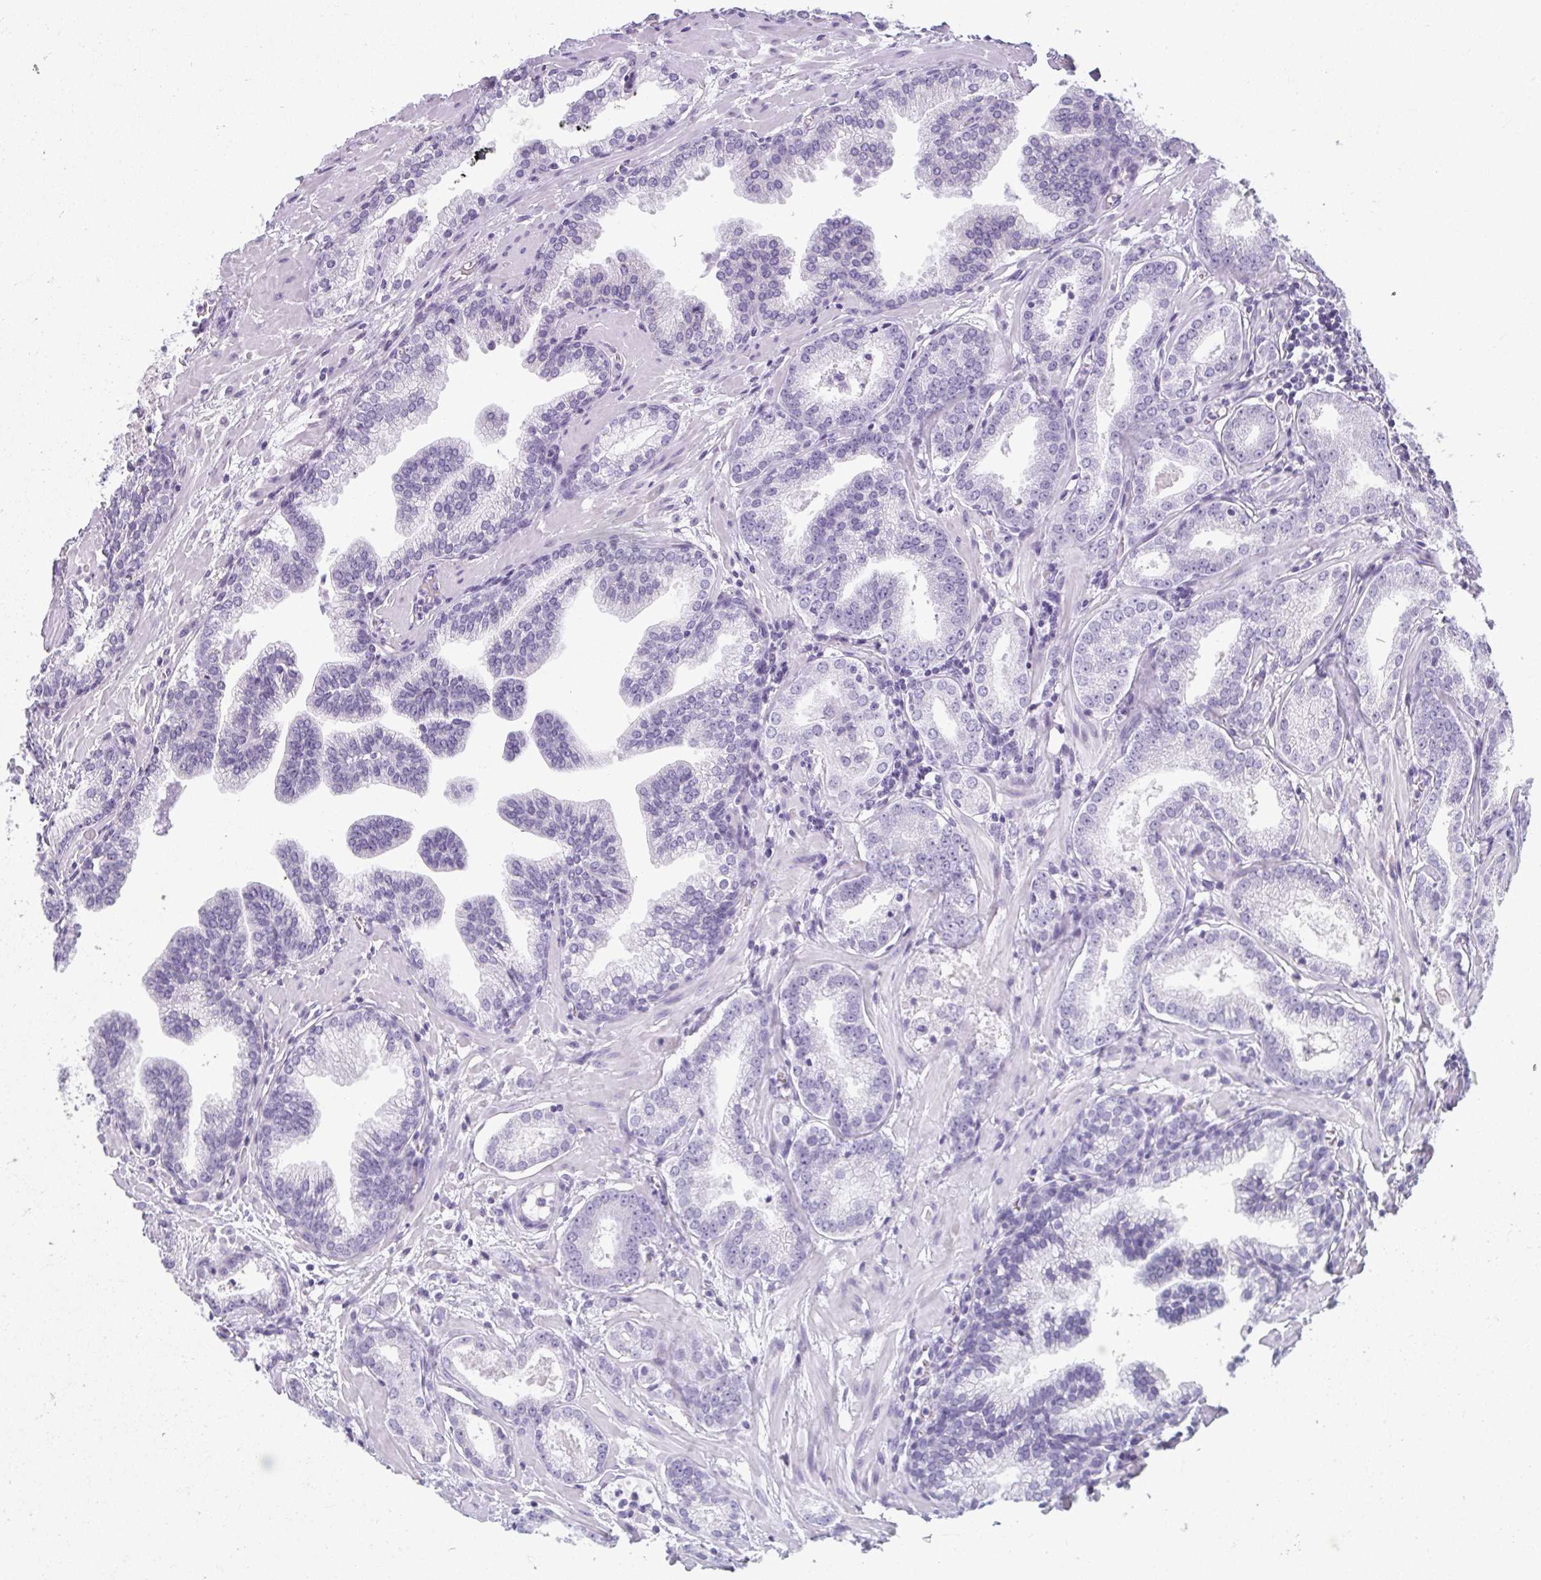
{"staining": {"intensity": "negative", "quantity": "none", "location": "none"}, "tissue": "prostate cancer", "cell_type": "Tumor cells", "image_type": "cancer", "snomed": [{"axis": "morphology", "description": "Adenocarcinoma, Low grade"}, {"axis": "topography", "description": "Prostate"}], "caption": "Immunohistochemistry image of neoplastic tissue: prostate low-grade adenocarcinoma stained with DAB (3,3'-diaminobenzidine) demonstrates no significant protein positivity in tumor cells.", "gene": "MOBP", "patient": {"sex": "male", "age": 64}}